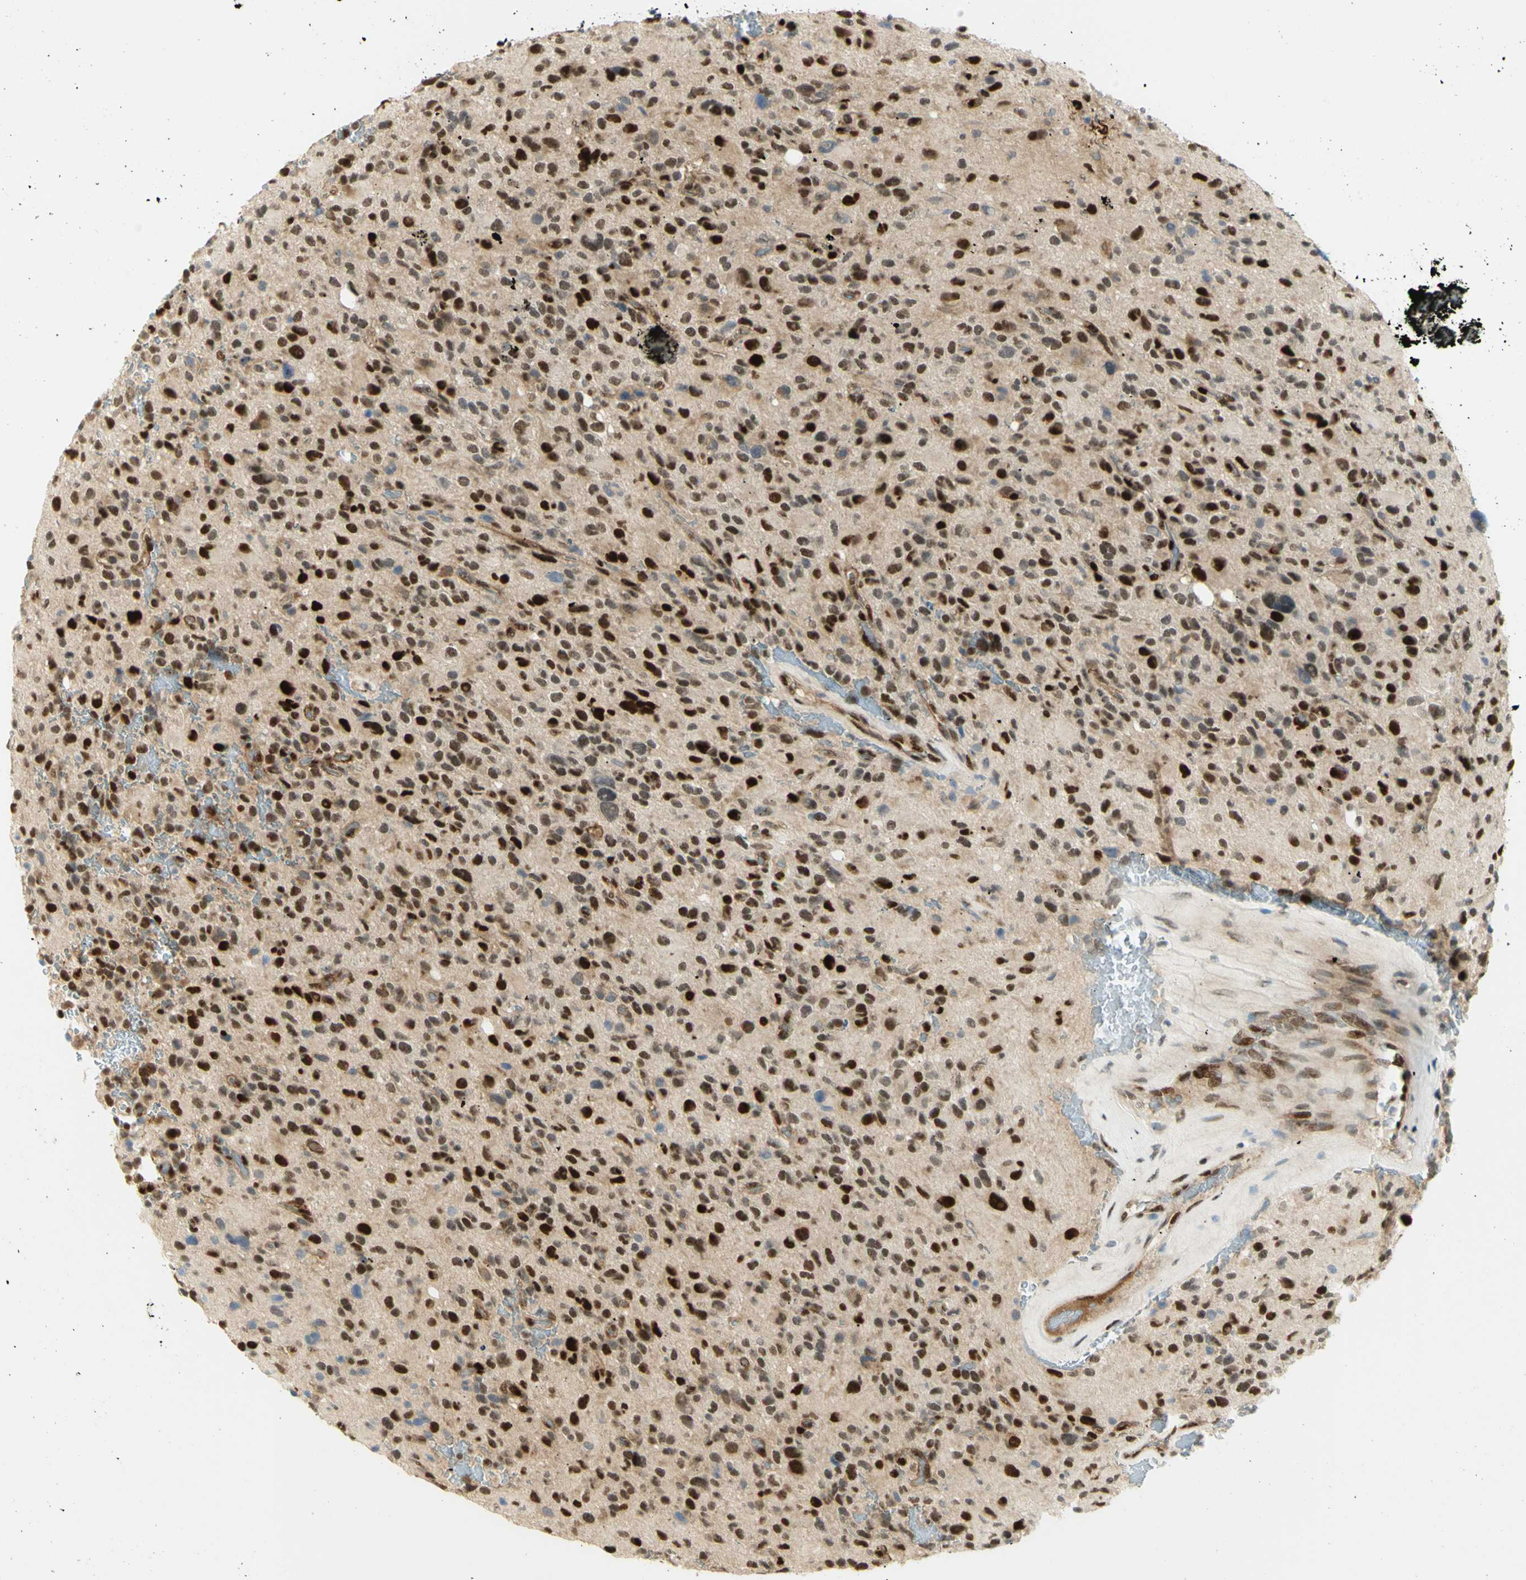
{"staining": {"intensity": "strong", "quantity": ">75%", "location": "nuclear"}, "tissue": "glioma", "cell_type": "Tumor cells", "image_type": "cancer", "snomed": [{"axis": "morphology", "description": "Glioma, malignant, High grade"}, {"axis": "topography", "description": "Brain"}], "caption": "Immunohistochemical staining of human glioma demonstrates strong nuclear protein positivity in approximately >75% of tumor cells.", "gene": "DDX1", "patient": {"sex": "male", "age": 48}}